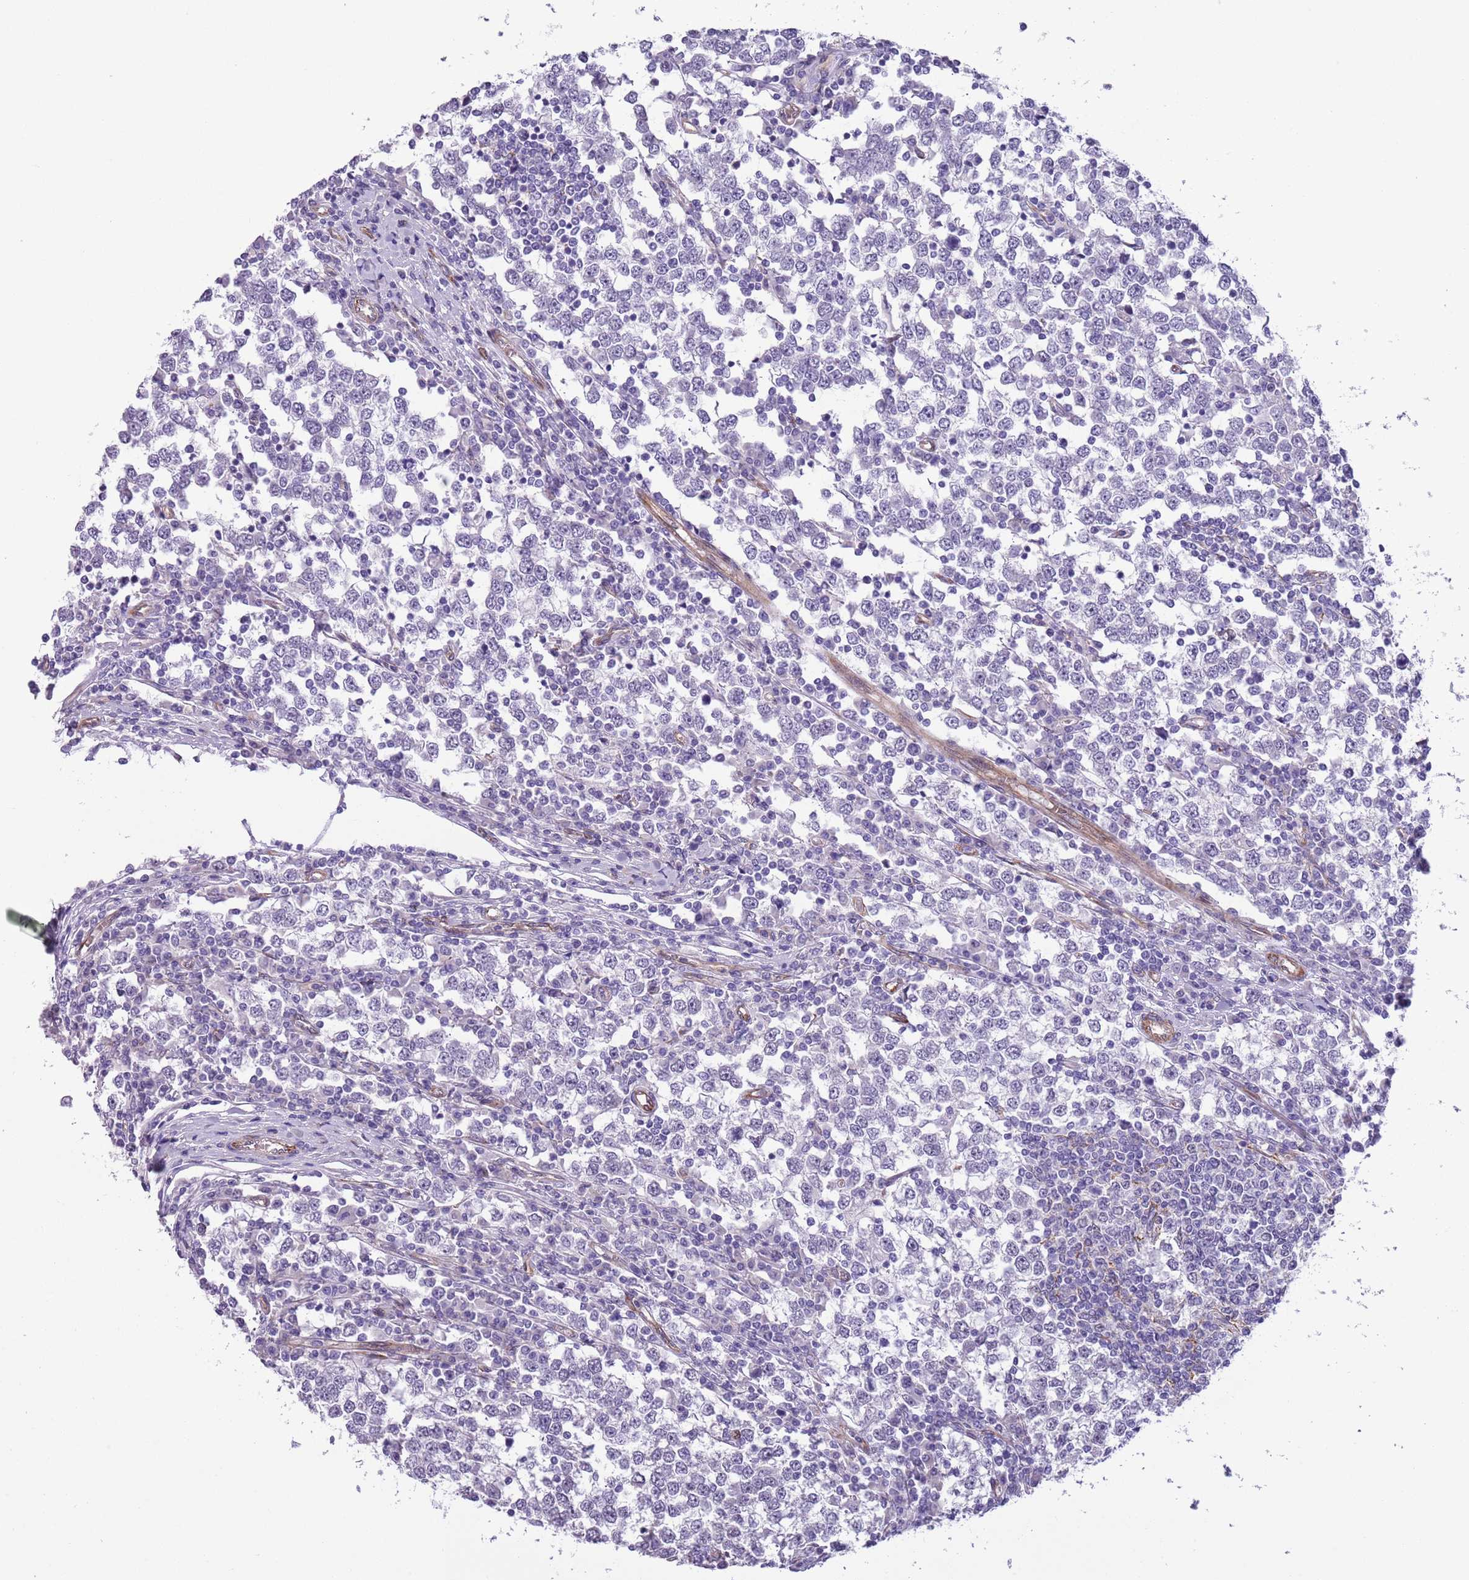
{"staining": {"intensity": "negative", "quantity": "none", "location": "none"}, "tissue": "testis cancer", "cell_type": "Tumor cells", "image_type": "cancer", "snomed": [{"axis": "morphology", "description": "Seminoma, NOS"}, {"axis": "topography", "description": "Testis"}], "caption": "An immunohistochemistry photomicrograph of seminoma (testis) is shown. There is no staining in tumor cells of seminoma (testis).", "gene": "MRPL32", "patient": {"sex": "male", "age": 65}}